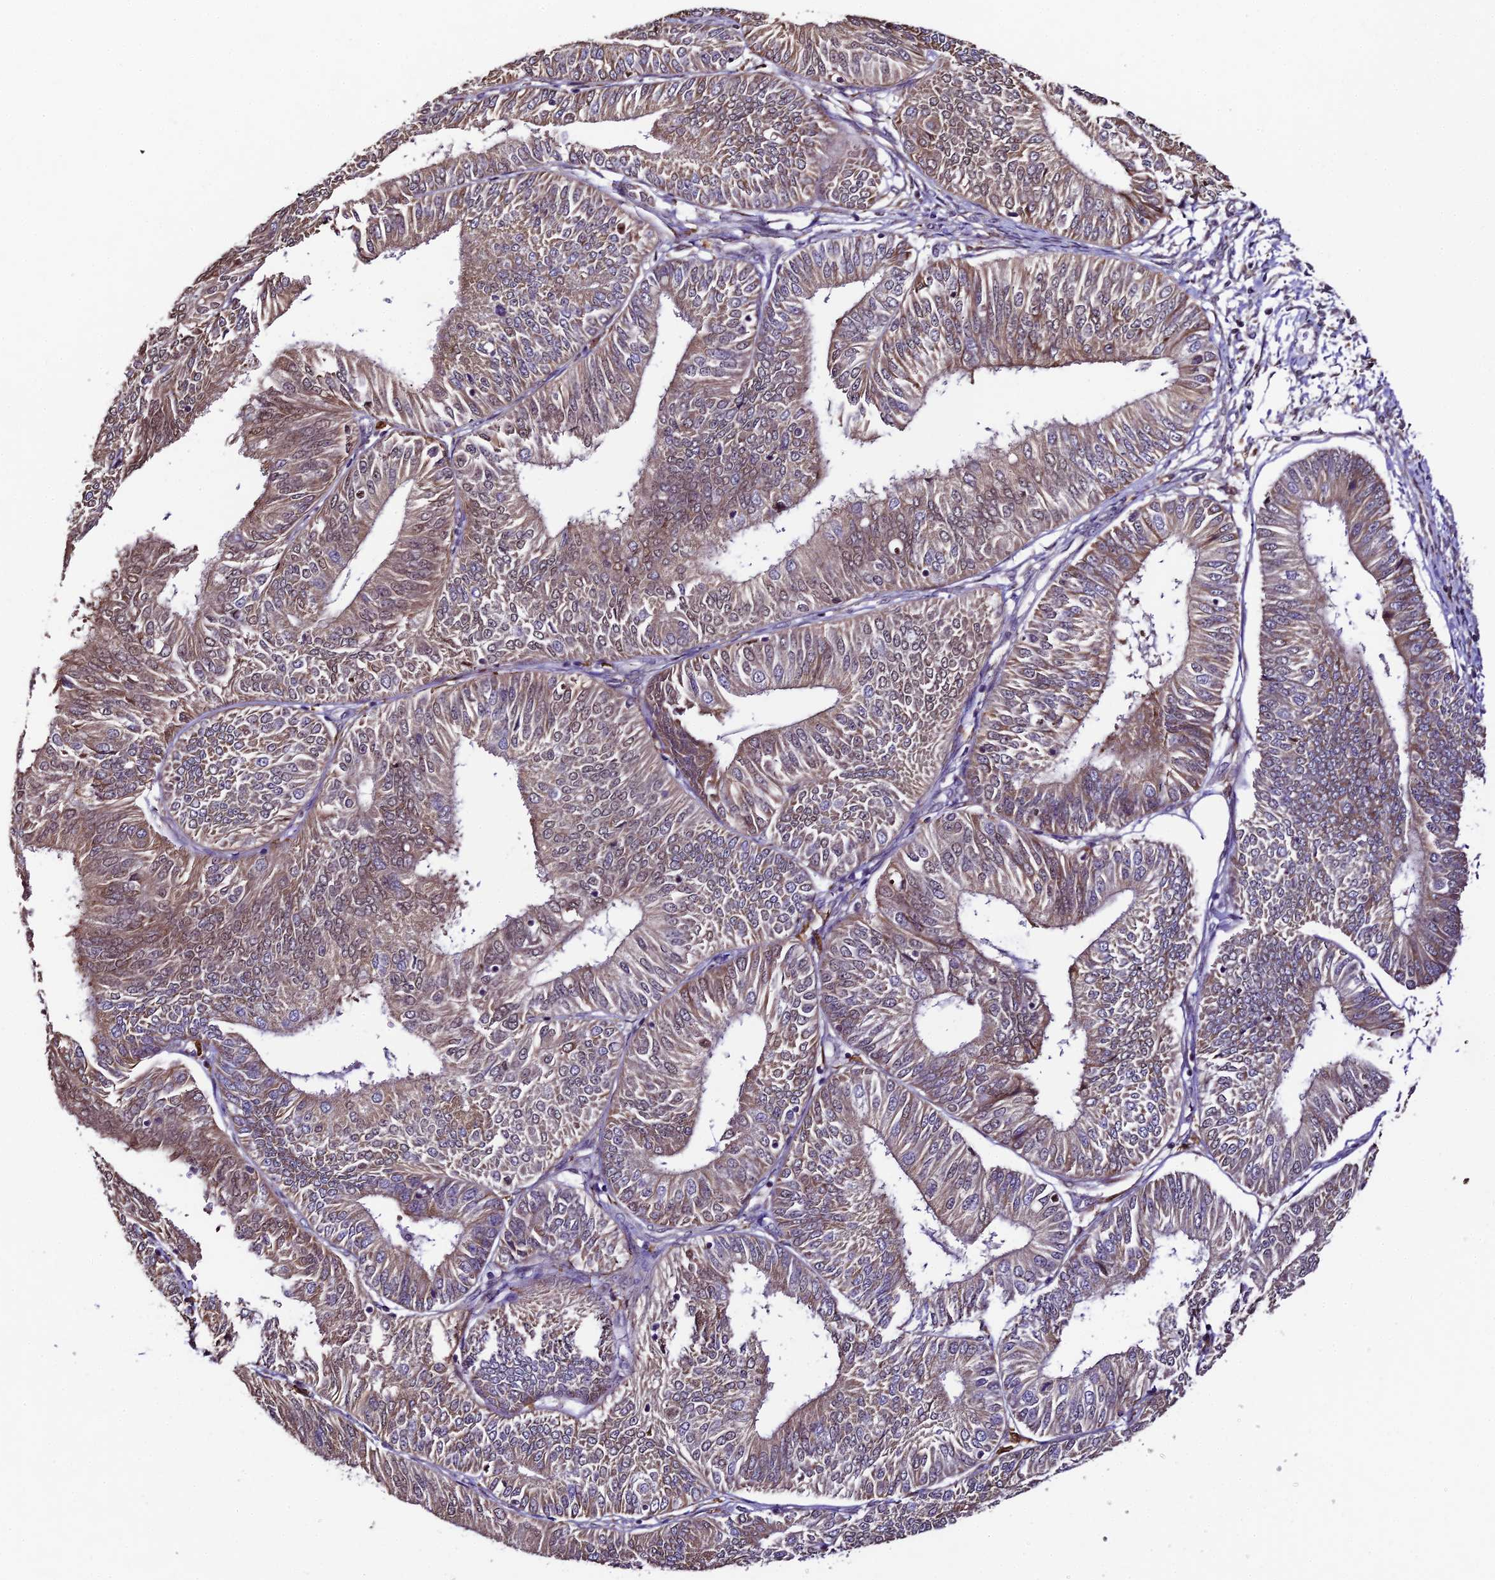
{"staining": {"intensity": "moderate", "quantity": "25%-75%", "location": "cytoplasmic/membranous,nuclear"}, "tissue": "endometrial cancer", "cell_type": "Tumor cells", "image_type": "cancer", "snomed": [{"axis": "morphology", "description": "Adenocarcinoma, NOS"}, {"axis": "topography", "description": "Endometrium"}], "caption": "A brown stain highlights moderate cytoplasmic/membranous and nuclear positivity of a protein in endometrial cancer (adenocarcinoma) tumor cells. The protein is shown in brown color, while the nuclei are stained blue.", "gene": "TRIM22", "patient": {"sex": "female", "age": 58}}